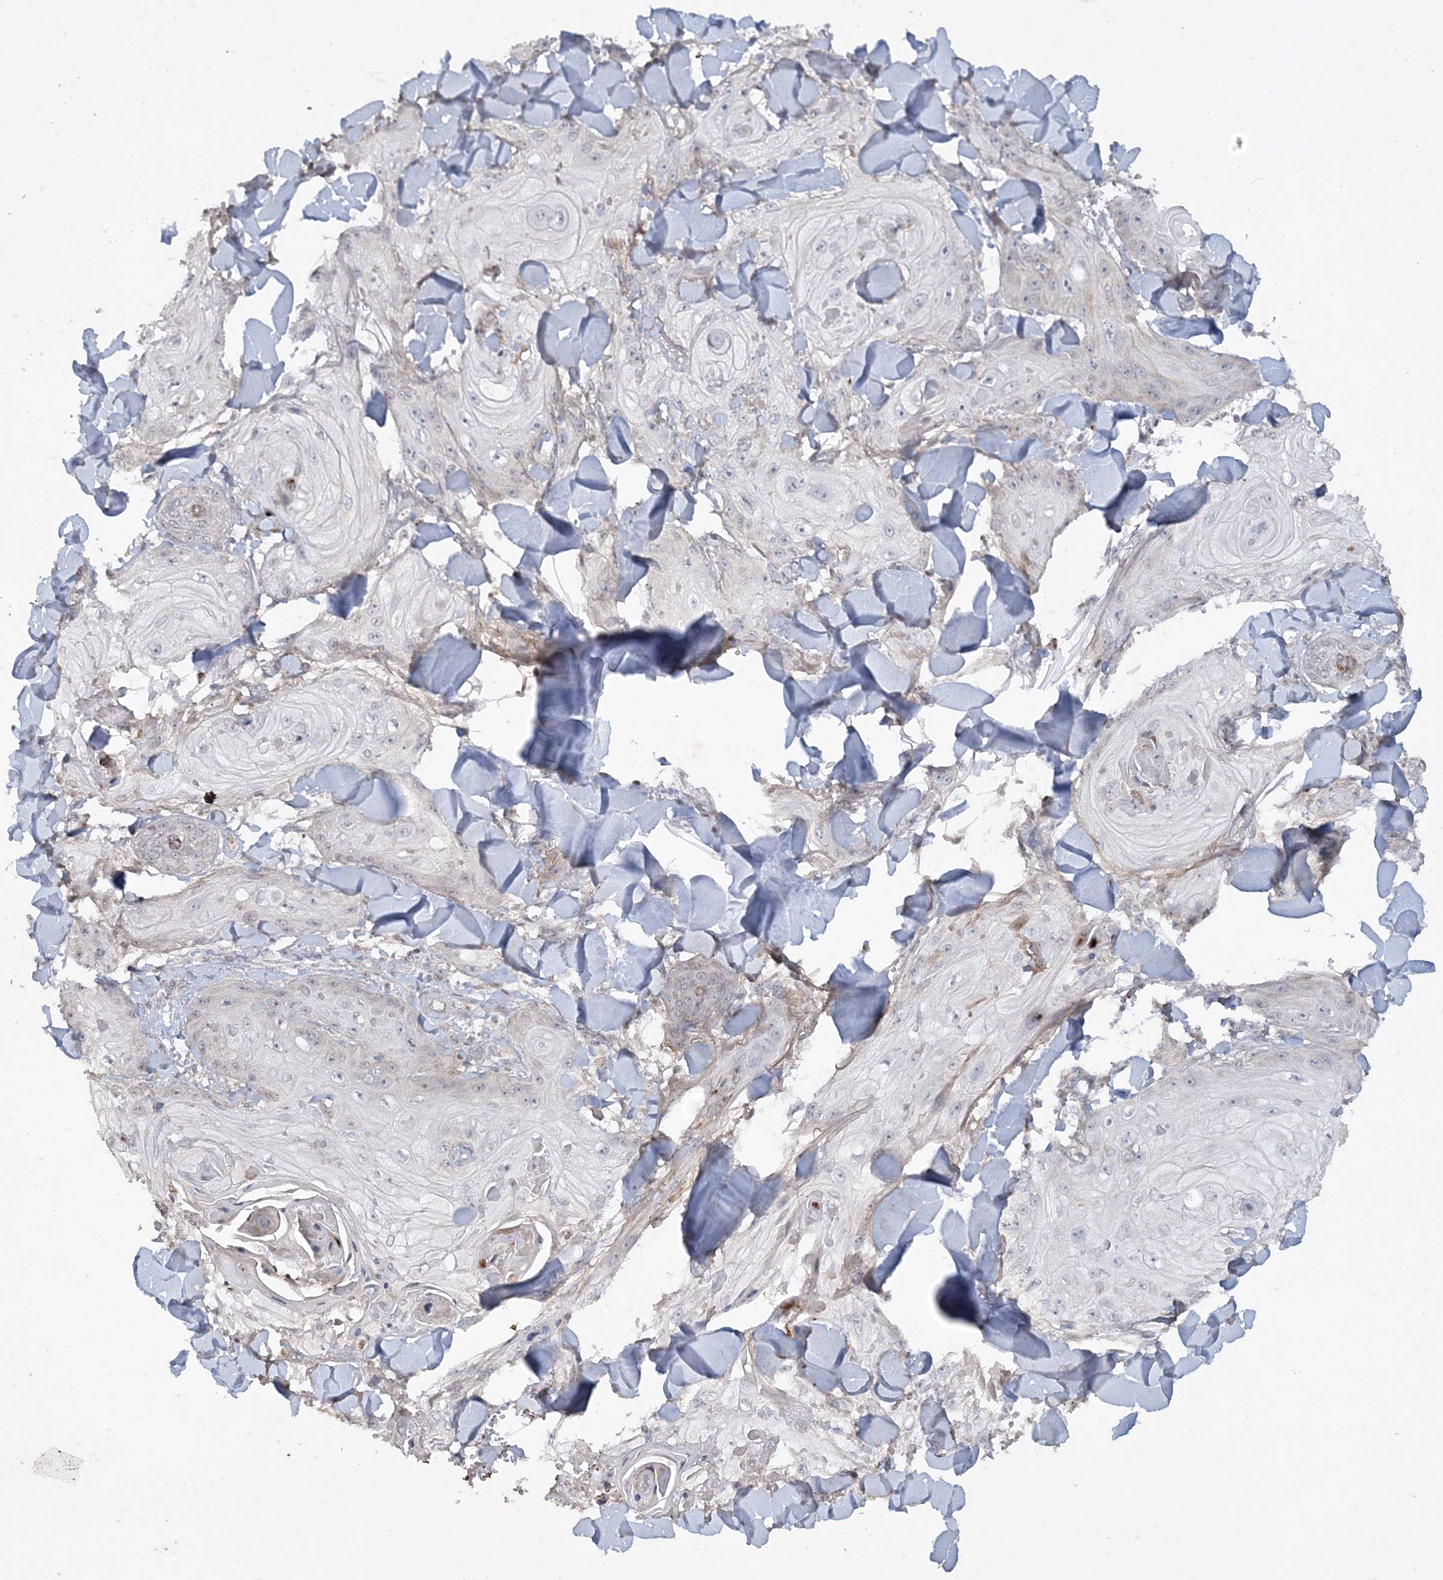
{"staining": {"intensity": "negative", "quantity": "none", "location": "none"}, "tissue": "skin cancer", "cell_type": "Tumor cells", "image_type": "cancer", "snomed": [{"axis": "morphology", "description": "Squamous cell carcinoma, NOS"}, {"axis": "topography", "description": "Skin"}], "caption": "Immunohistochemistry of skin cancer reveals no positivity in tumor cells.", "gene": "TTC7A", "patient": {"sex": "male", "age": 74}}